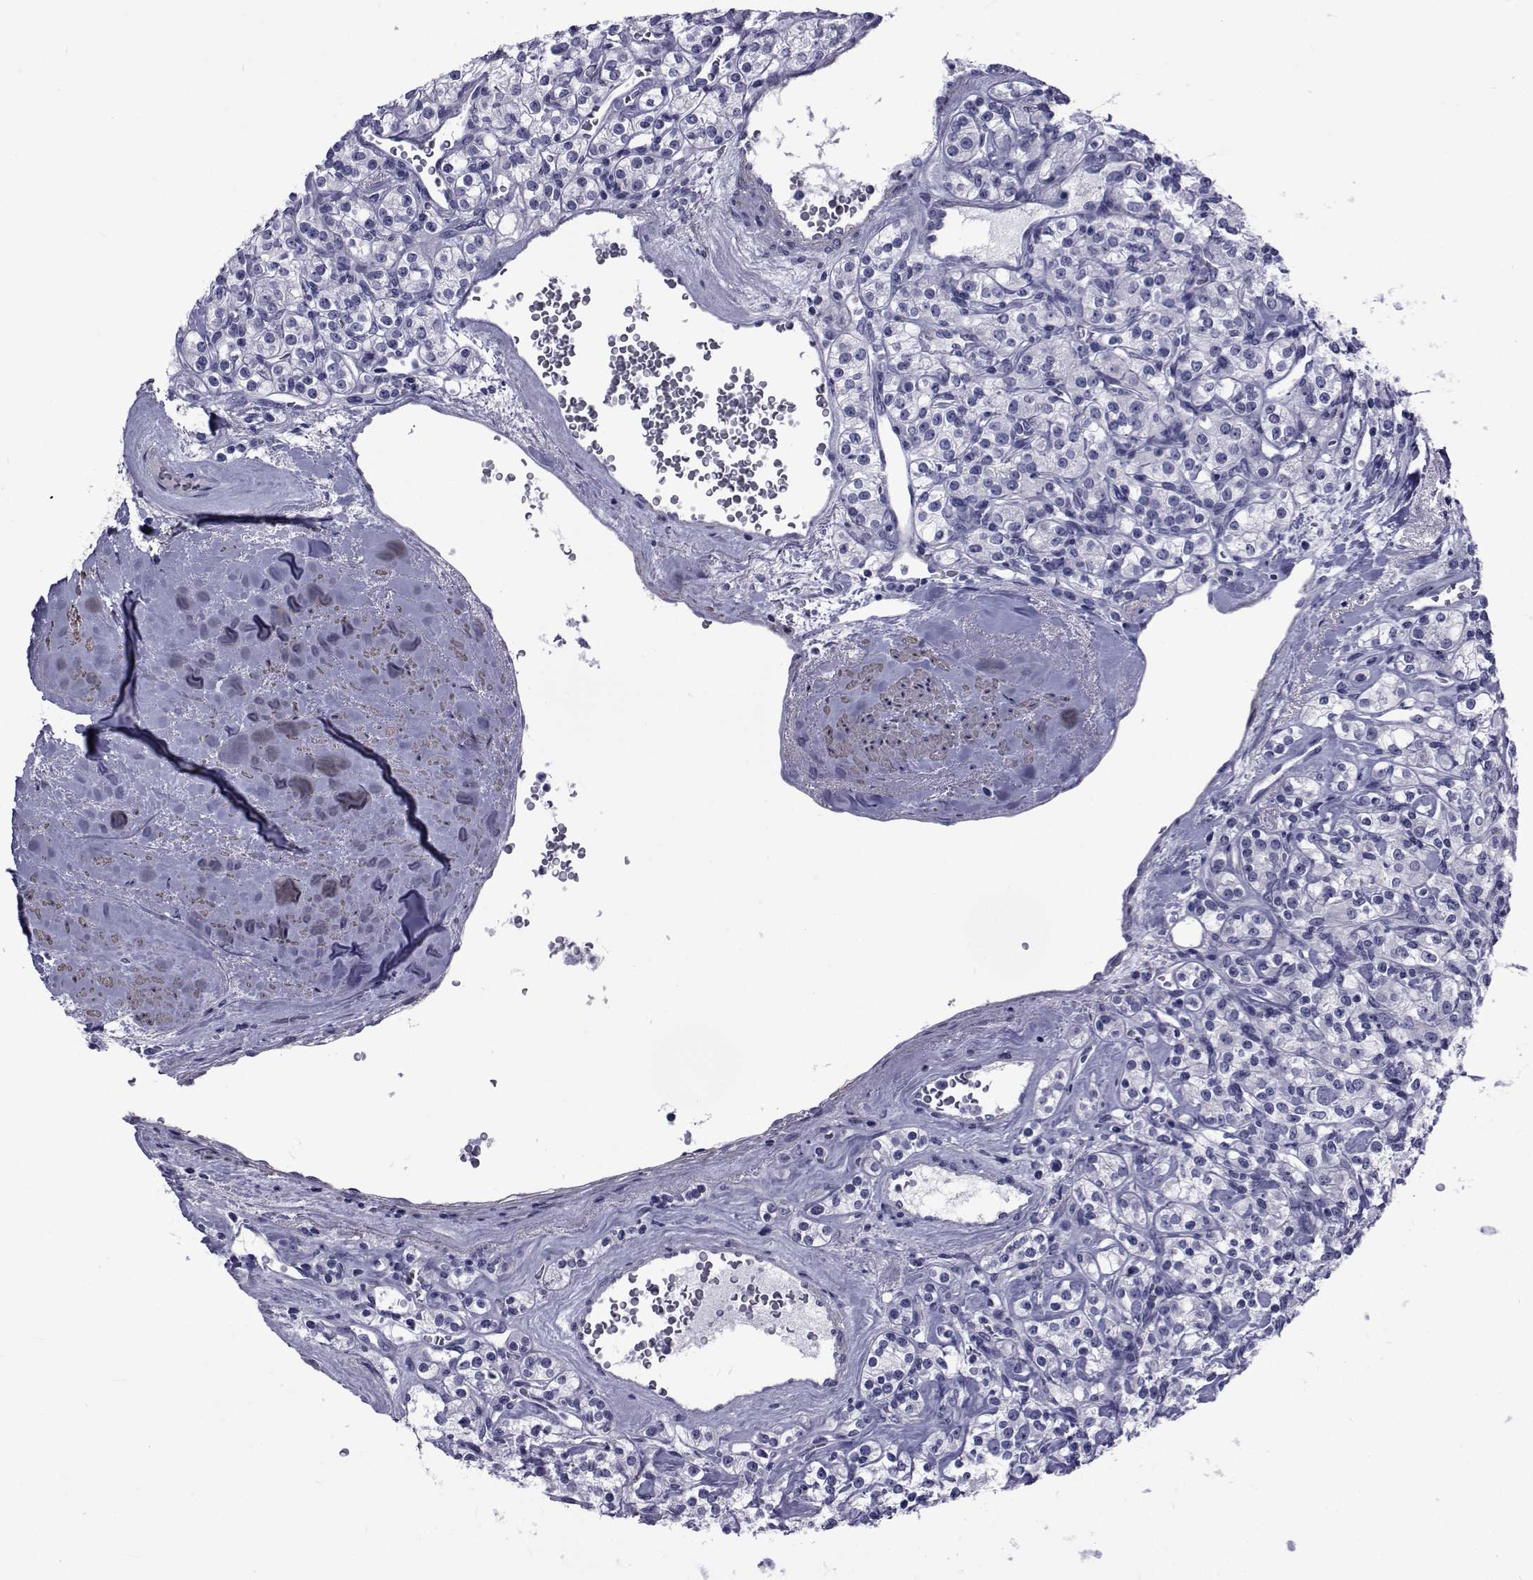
{"staining": {"intensity": "negative", "quantity": "none", "location": "none"}, "tissue": "renal cancer", "cell_type": "Tumor cells", "image_type": "cancer", "snomed": [{"axis": "morphology", "description": "Adenocarcinoma, NOS"}, {"axis": "topography", "description": "Kidney"}], "caption": "Tumor cells are negative for brown protein staining in renal adenocarcinoma.", "gene": "GKAP1", "patient": {"sex": "male", "age": 77}}